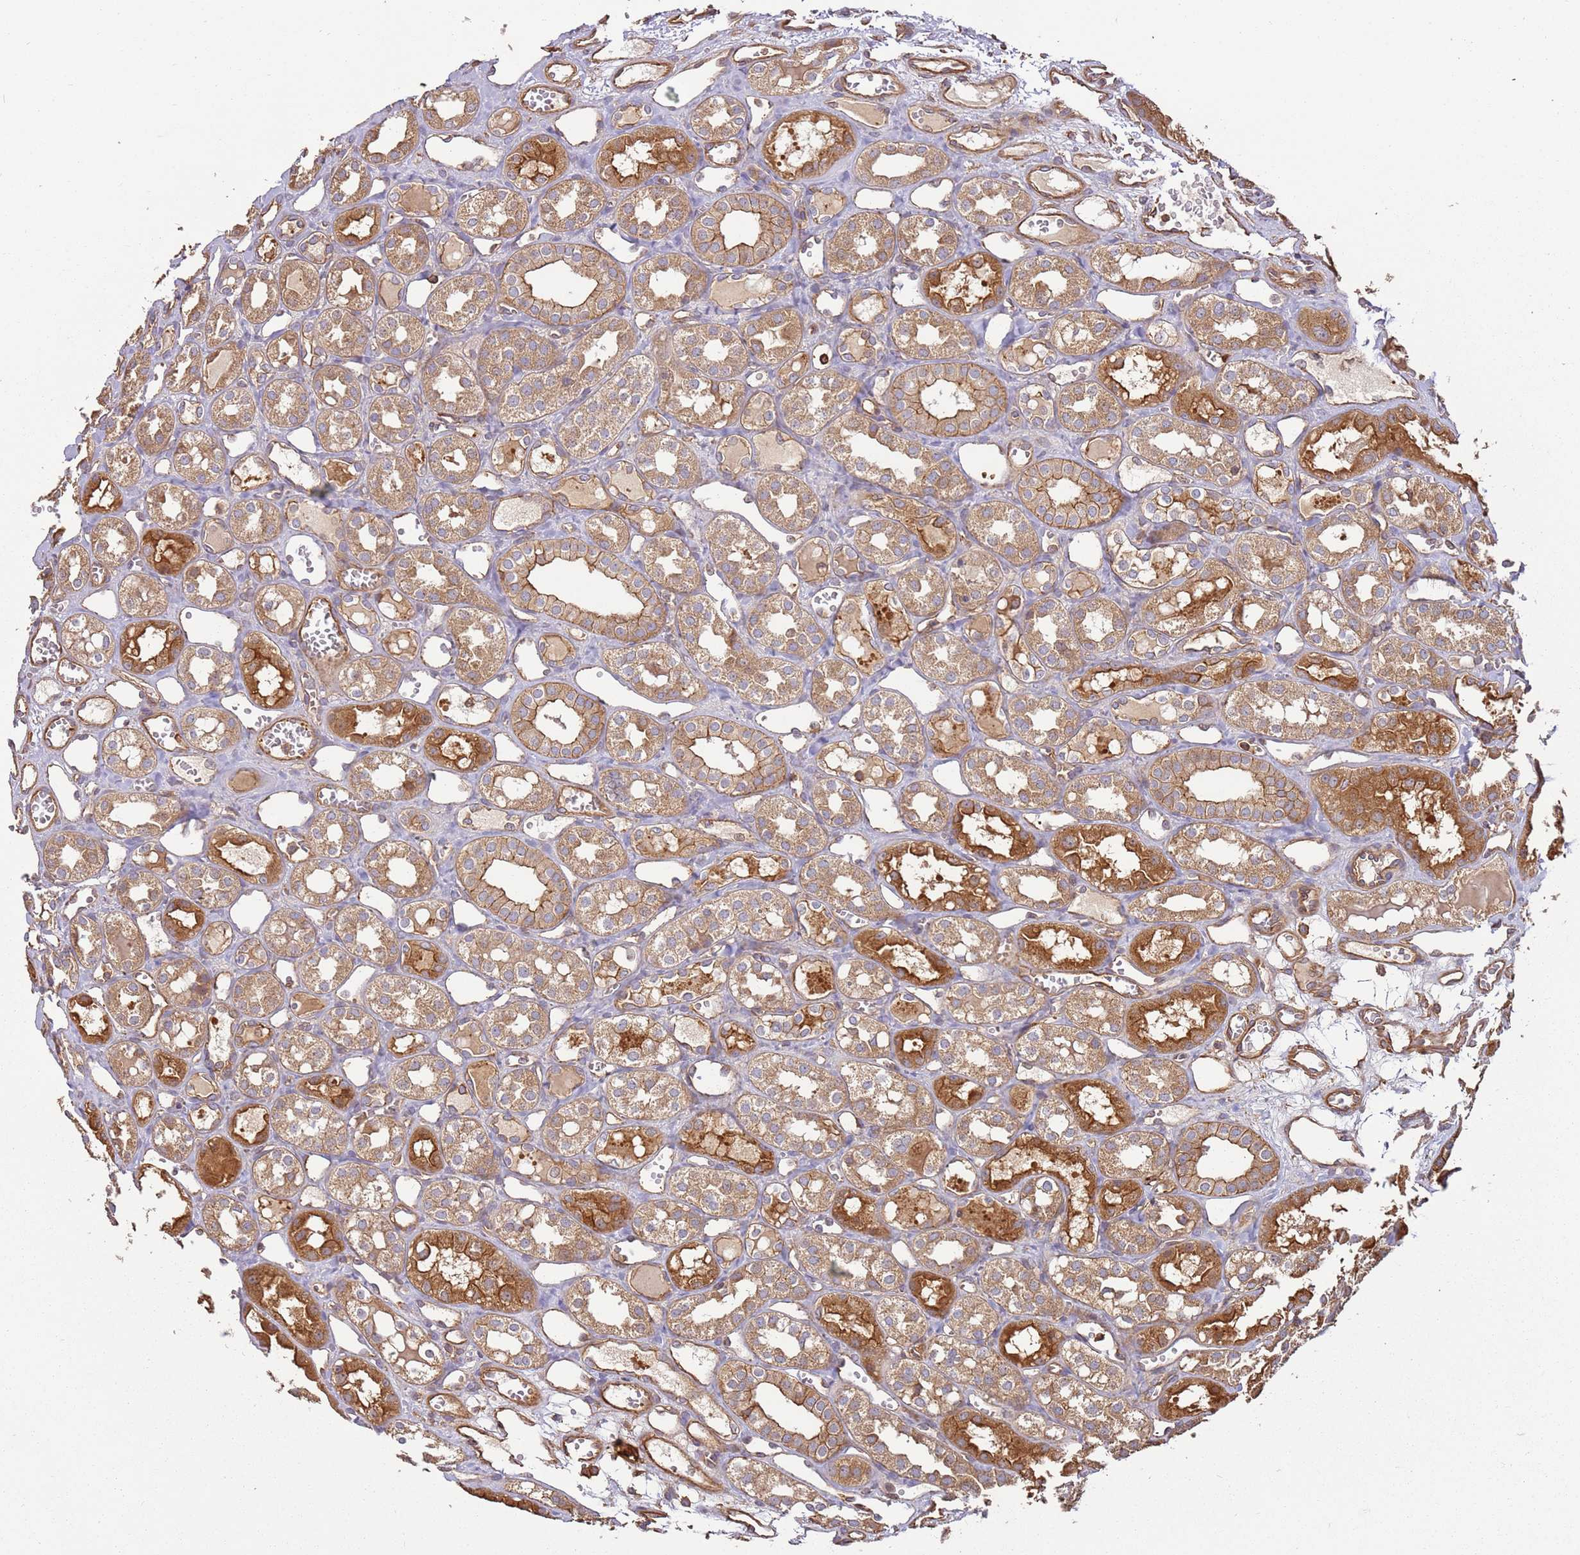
{"staining": {"intensity": "moderate", "quantity": "25%-75%", "location": "cytoplasmic/membranous"}, "tissue": "kidney", "cell_type": "Cells in glomeruli", "image_type": "normal", "snomed": [{"axis": "morphology", "description": "Normal tissue, NOS"}, {"axis": "topography", "description": "Kidney"}], "caption": "DAB (3,3'-diaminobenzidine) immunohistochemical staining of unremarkable human kidney exhibits moderate cytoplasmic/membranous protein positivity in about 25%-75% of cells in glomeruli. Immunohistochemistry (ihc) stains the protein of interest in brown and the nuclei are stained blue.", "gene": "ACVR2A", "patient": {"sex": "male", "age": 16}}